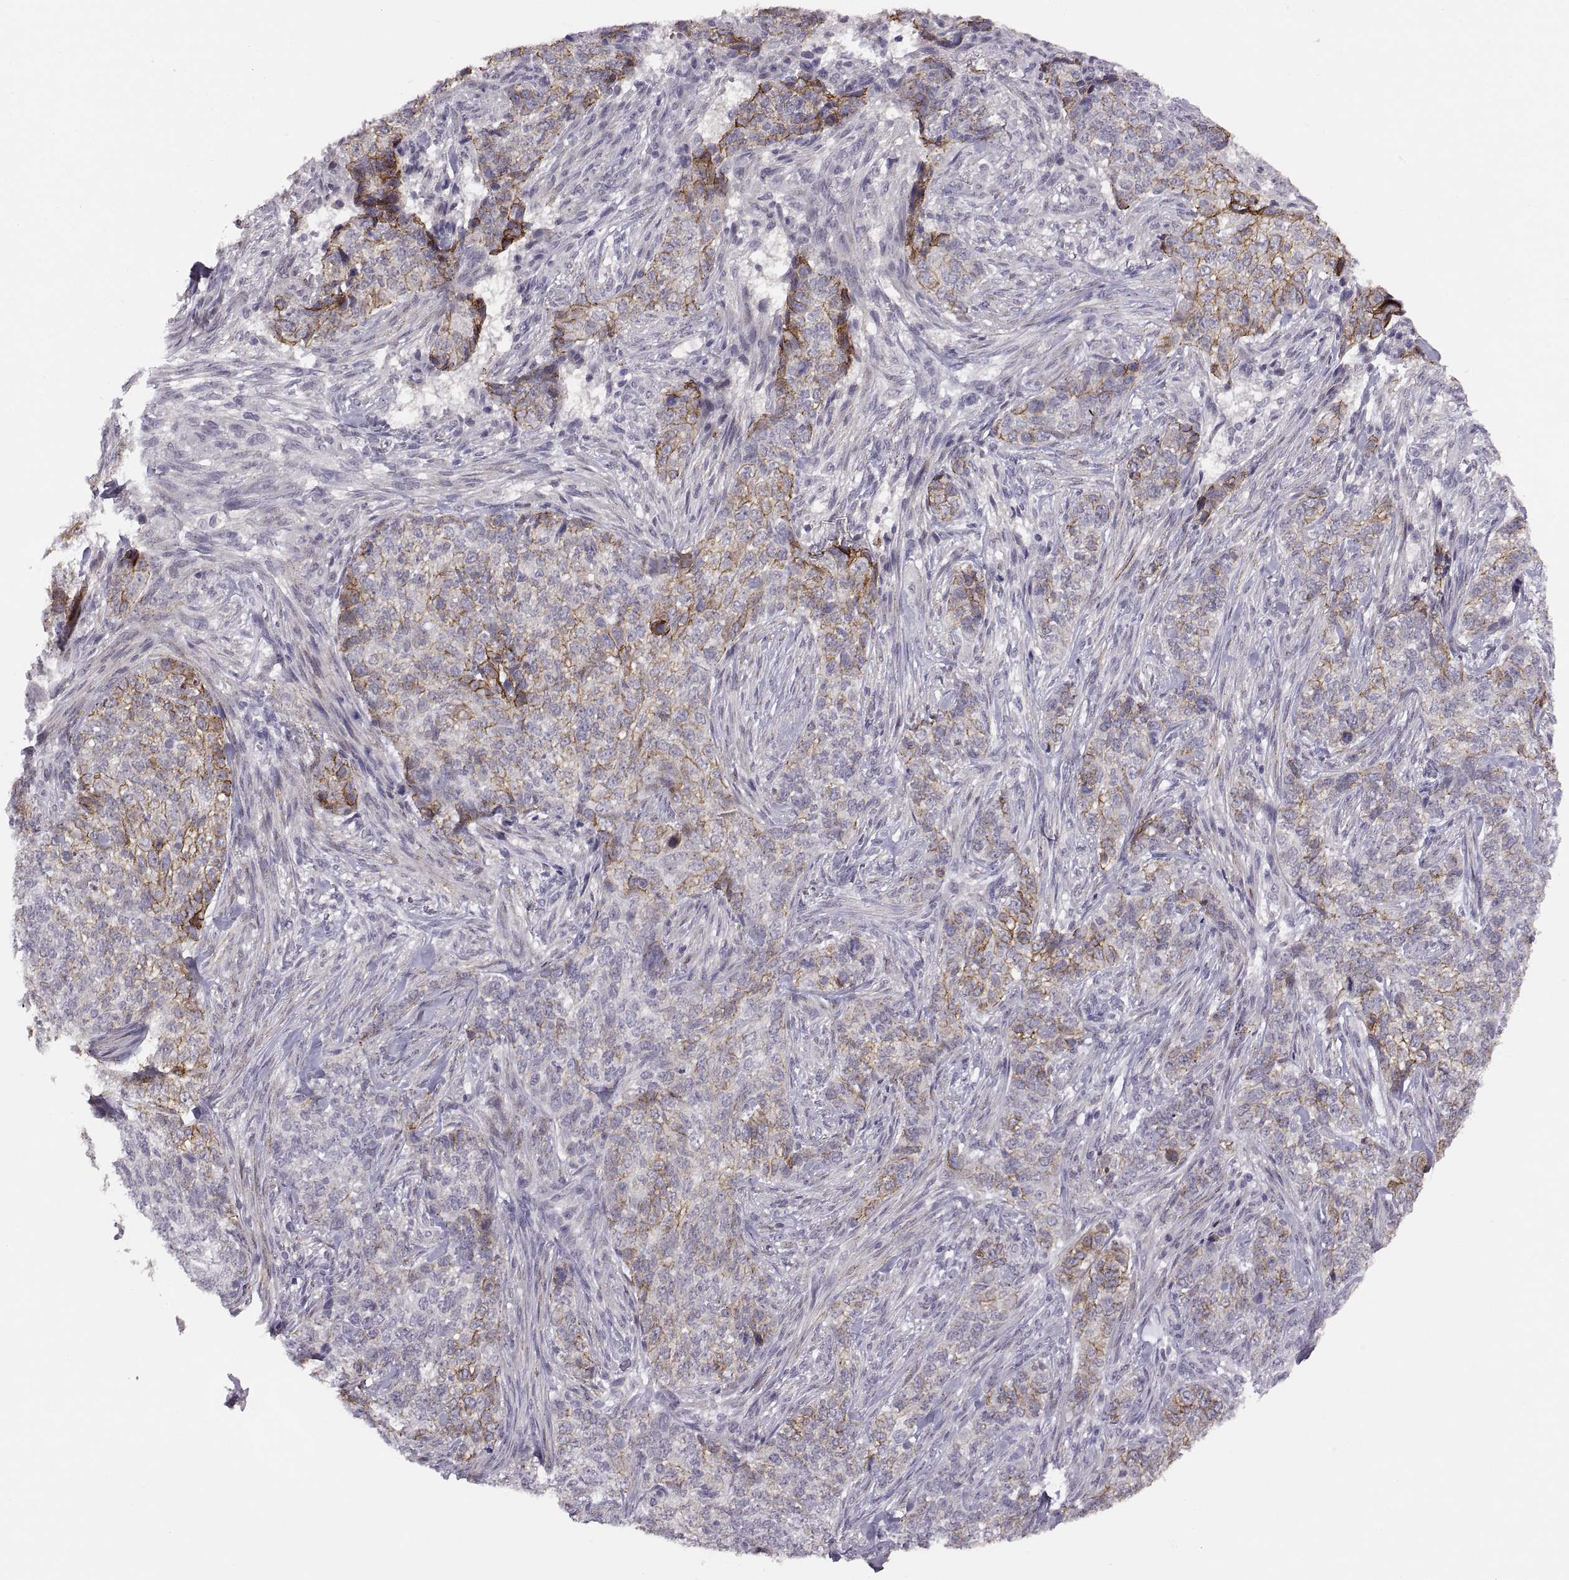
{"staining": {"intensity": "moderate", "quantity": "25%-75%", "location": "cytoplasmic/membranous"}, "tissue": "skin cancer", "cell_type": "Tumor cells", "image_type": "cancer", "snomed": [{"axis": "morphology", "description": "Basal cell carcinoma"}, {"axis": "topography", "description": "Skin"}], "caption": "IHC histopathology image of neoplastic tissue: basal cell carcinoma (skin) stained using IHC reveals medium levels of moderate protein expression localized specifically in the cytoplasmic/membranous of tumor cells, appearing as a cytoplasmic/membranous brown color.", "gene": "CDH2", "patient": {"sex": "female", "age": 69}}